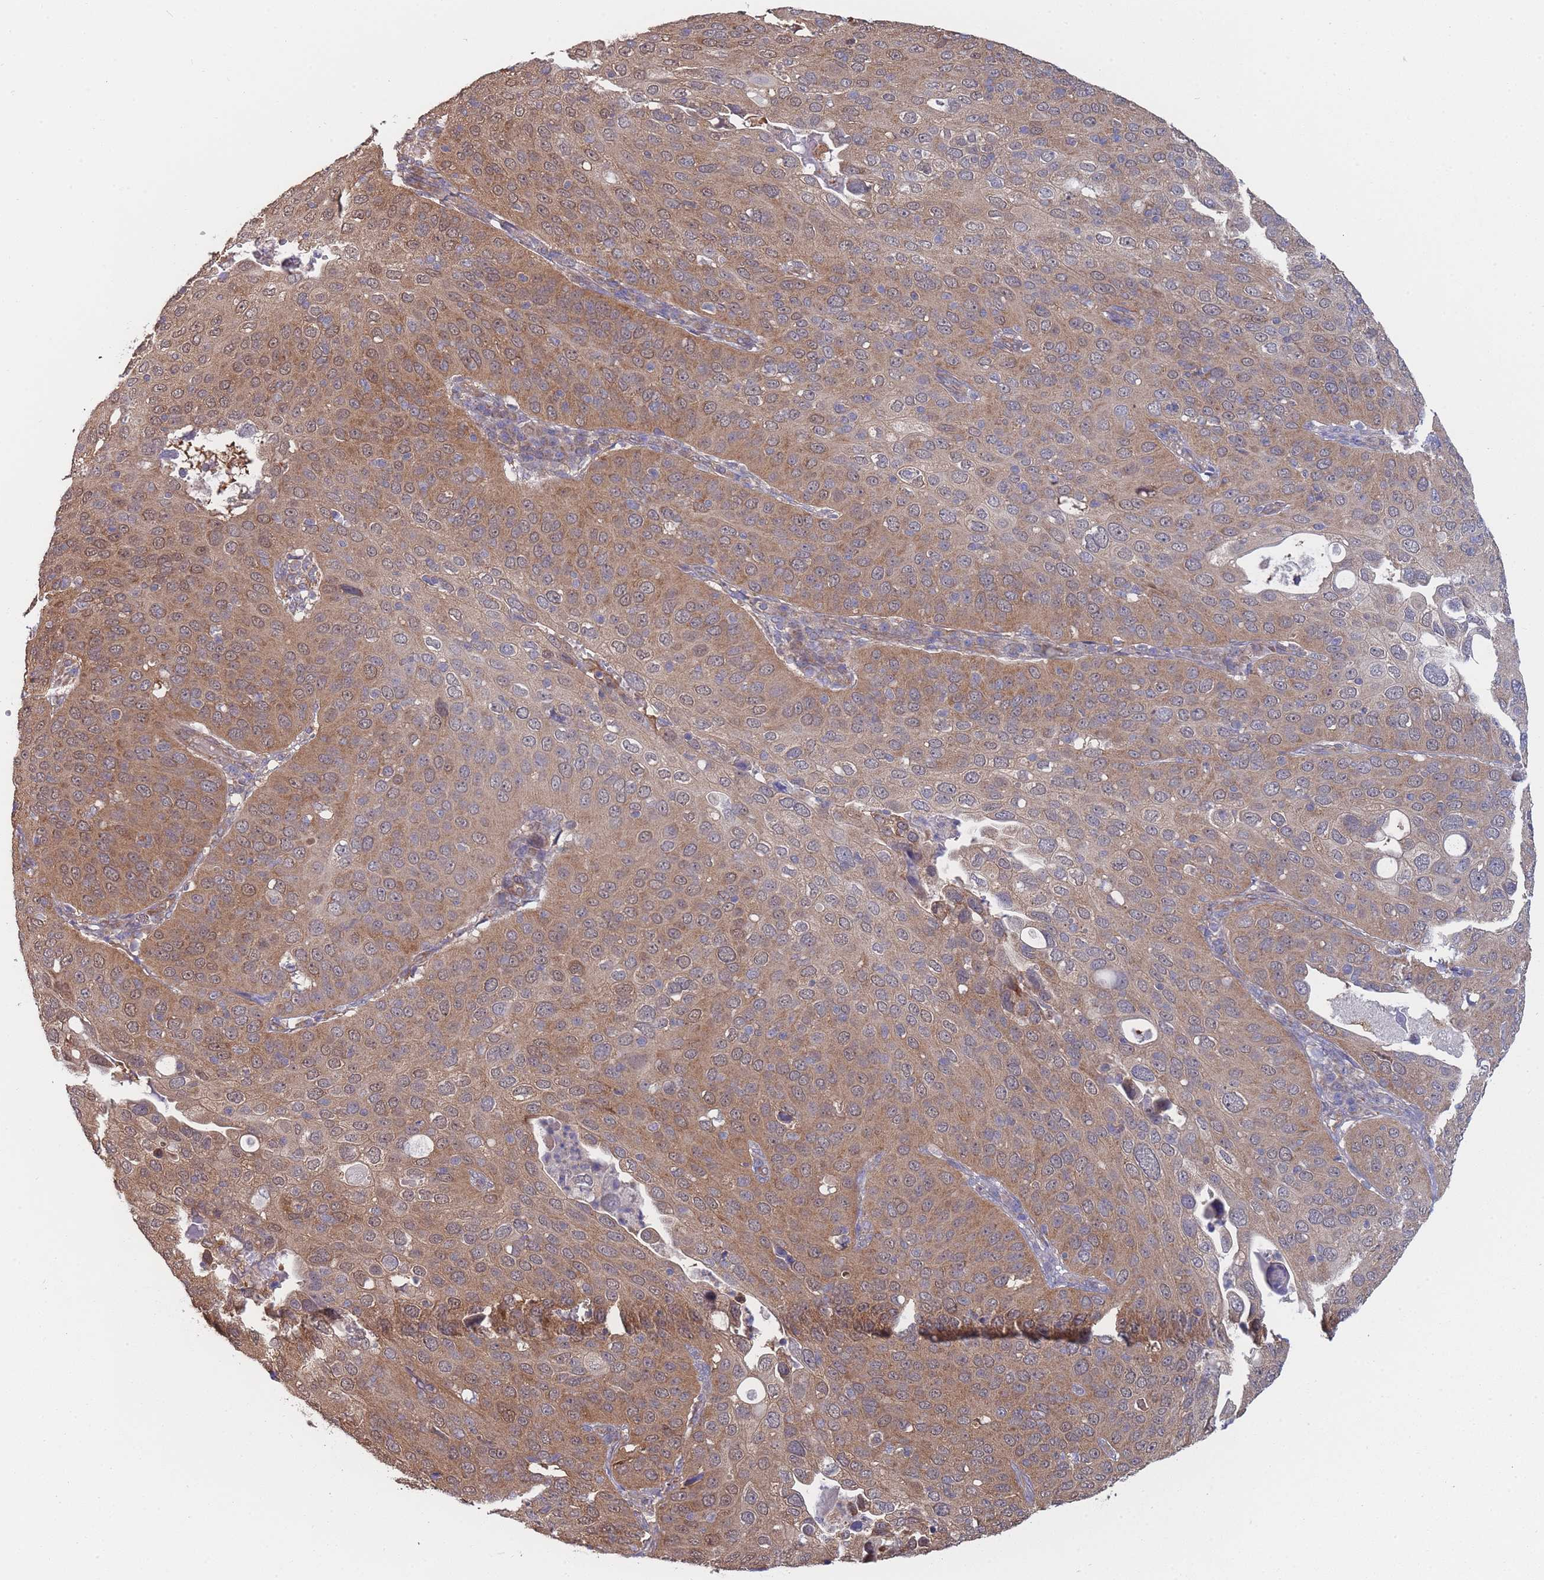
{"staining": {"intensity": "moderate", "quantity": ">75%", "location": "cytoplasmic/membranous"}, "tissue": "cervical cancer", "cell_type": "Tumor cells", "image_type": "cancer", "snomed": [{"axis": "morphology", "description": "Squamous cell carcinoma, NOS"}, {"axis": "topography", "description": "Cervix"}], "caption": "A brown stain labels moderate cytoplasmic/membranous expression of a protein in human cervical cancer tumor cells.", "gene": "MRPS18B", "patient": {"sex": "female", "age": 36}}